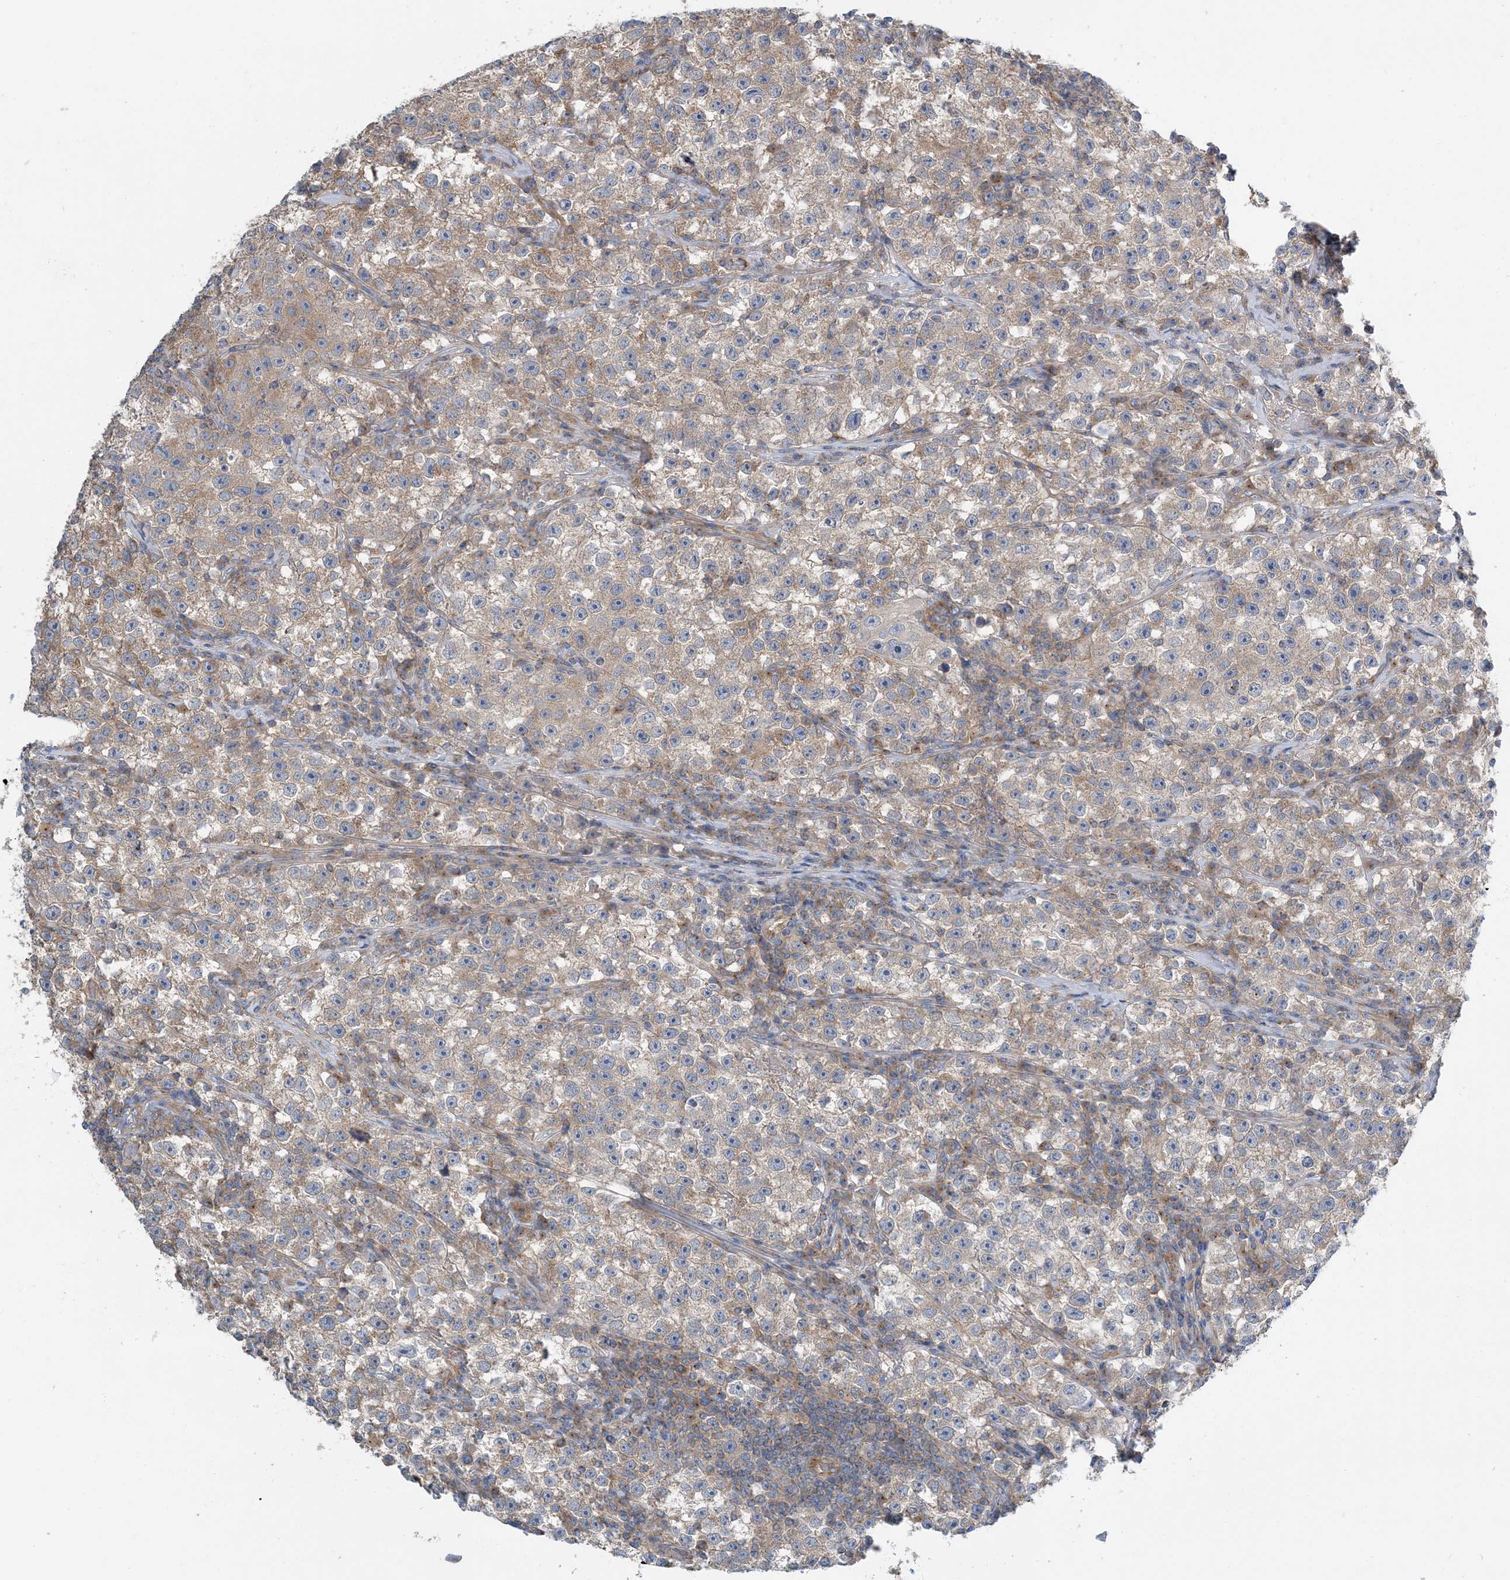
{"staining": {"intensity": "weak", "quantity": "25%-75%", "location": "cytoplasmic/membranous"}, "tissue": "testis cancer", "cell_type": "Tumor cells", "image_type": "cancer", "snomed": [{"axis": "morphology", "description": "Seminoma, NOS"}, {"axis": "topography", "description": "Testis"}], "caption": "This micrograph displays immunohistochemistry staining of seminoma (testis), with low weak cytoplasmic/membranous staining in about 25%-75% of tumor cells.", "gene": "SIDT1", "patient": {"sex": "male", "age": 22}}